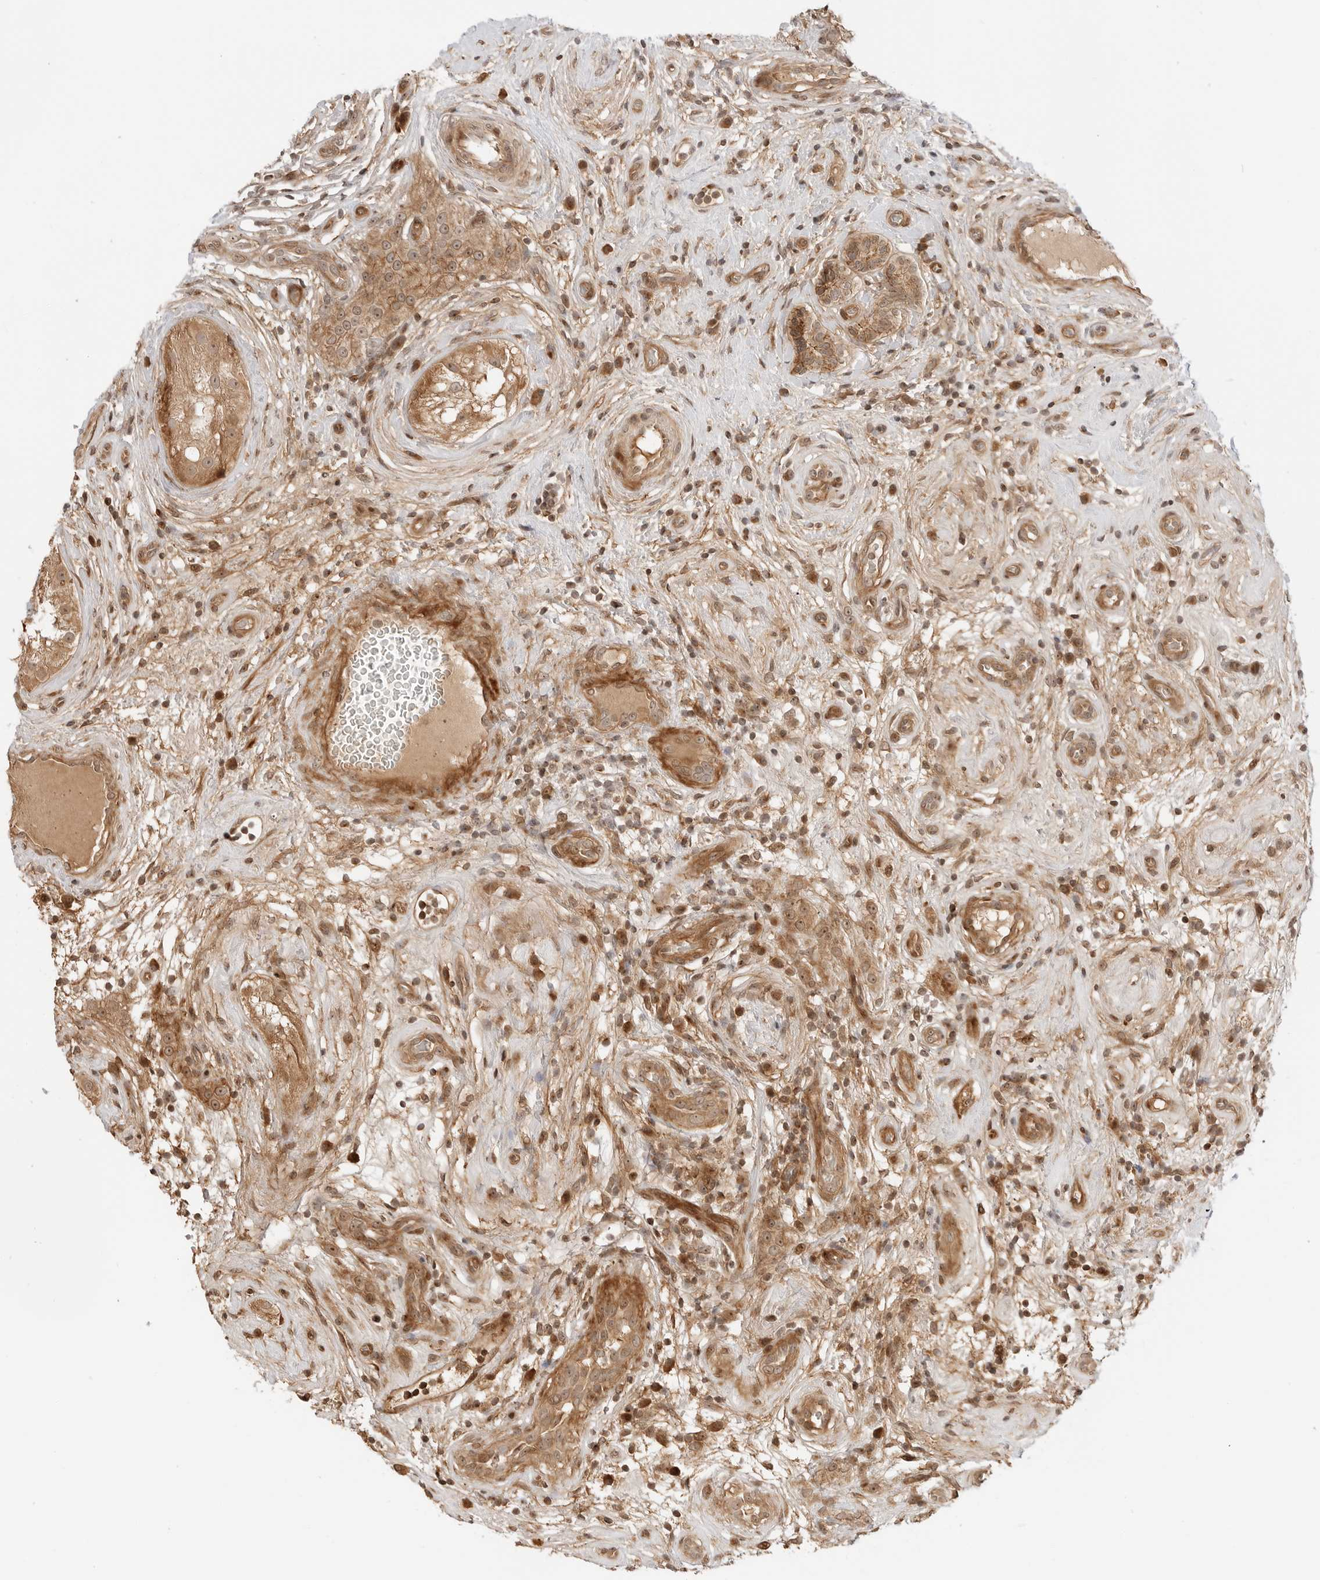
{"staining": {"intensity": "moderate", "quantity": ">75%", "location": "cytoplasmic/membranous,nuclear"}, "tissue": "testis cancer", "cell_type": "Tumor cells", "image_type": "cancer", "snomed": [{"axis": "morphology", "description": "Seminoma, NOS"}, {"axis": "topography", "description": "Testis"}], "caption": "This micrograph displays immunohistochemistry (IHC) staining of testis cancer, with medium moderate cytoplasmic/membranous and nuclear positivity in approximately >75% of tumor cells.", "gene": "GEM", "patient": {"sex": "male", "age": 49}}